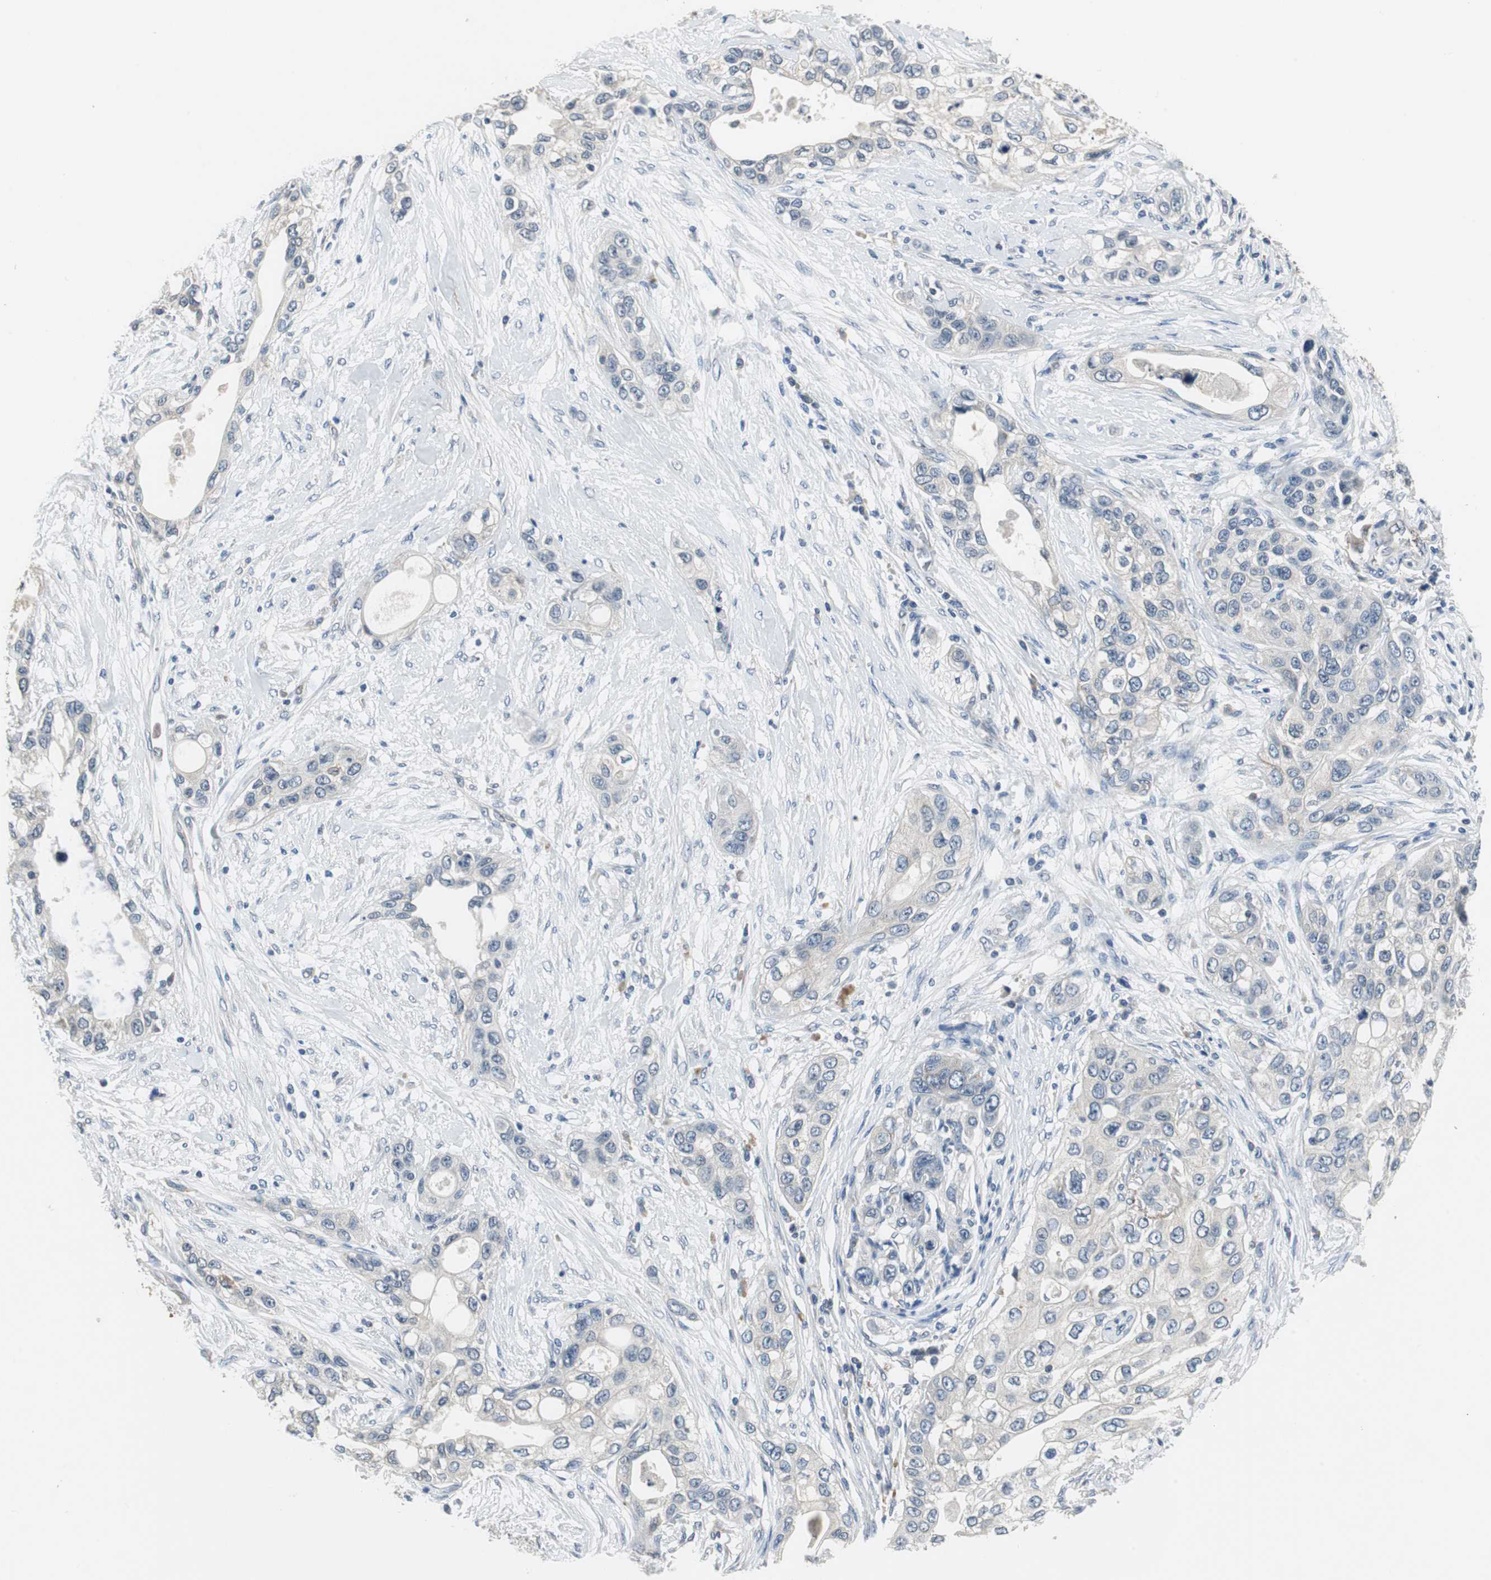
{"staining": {"intensity": "negative", "quantity": "none", "location": "none"}, "tissue": "pancreatic cancer", "cell_type": "Tumor cells", "image_type": "cancer", "snomed": [{"axis": "morphology", "description": "Adenocarcinoma, NOS"}, {"axis": "topography", "description": "Pancreas"}], "caption": "Tumor cells show no significant expression in pancreatic adenocarcinoma.", "gene": "MTIF2", "patient": {"sex": "female", "age": 70}}